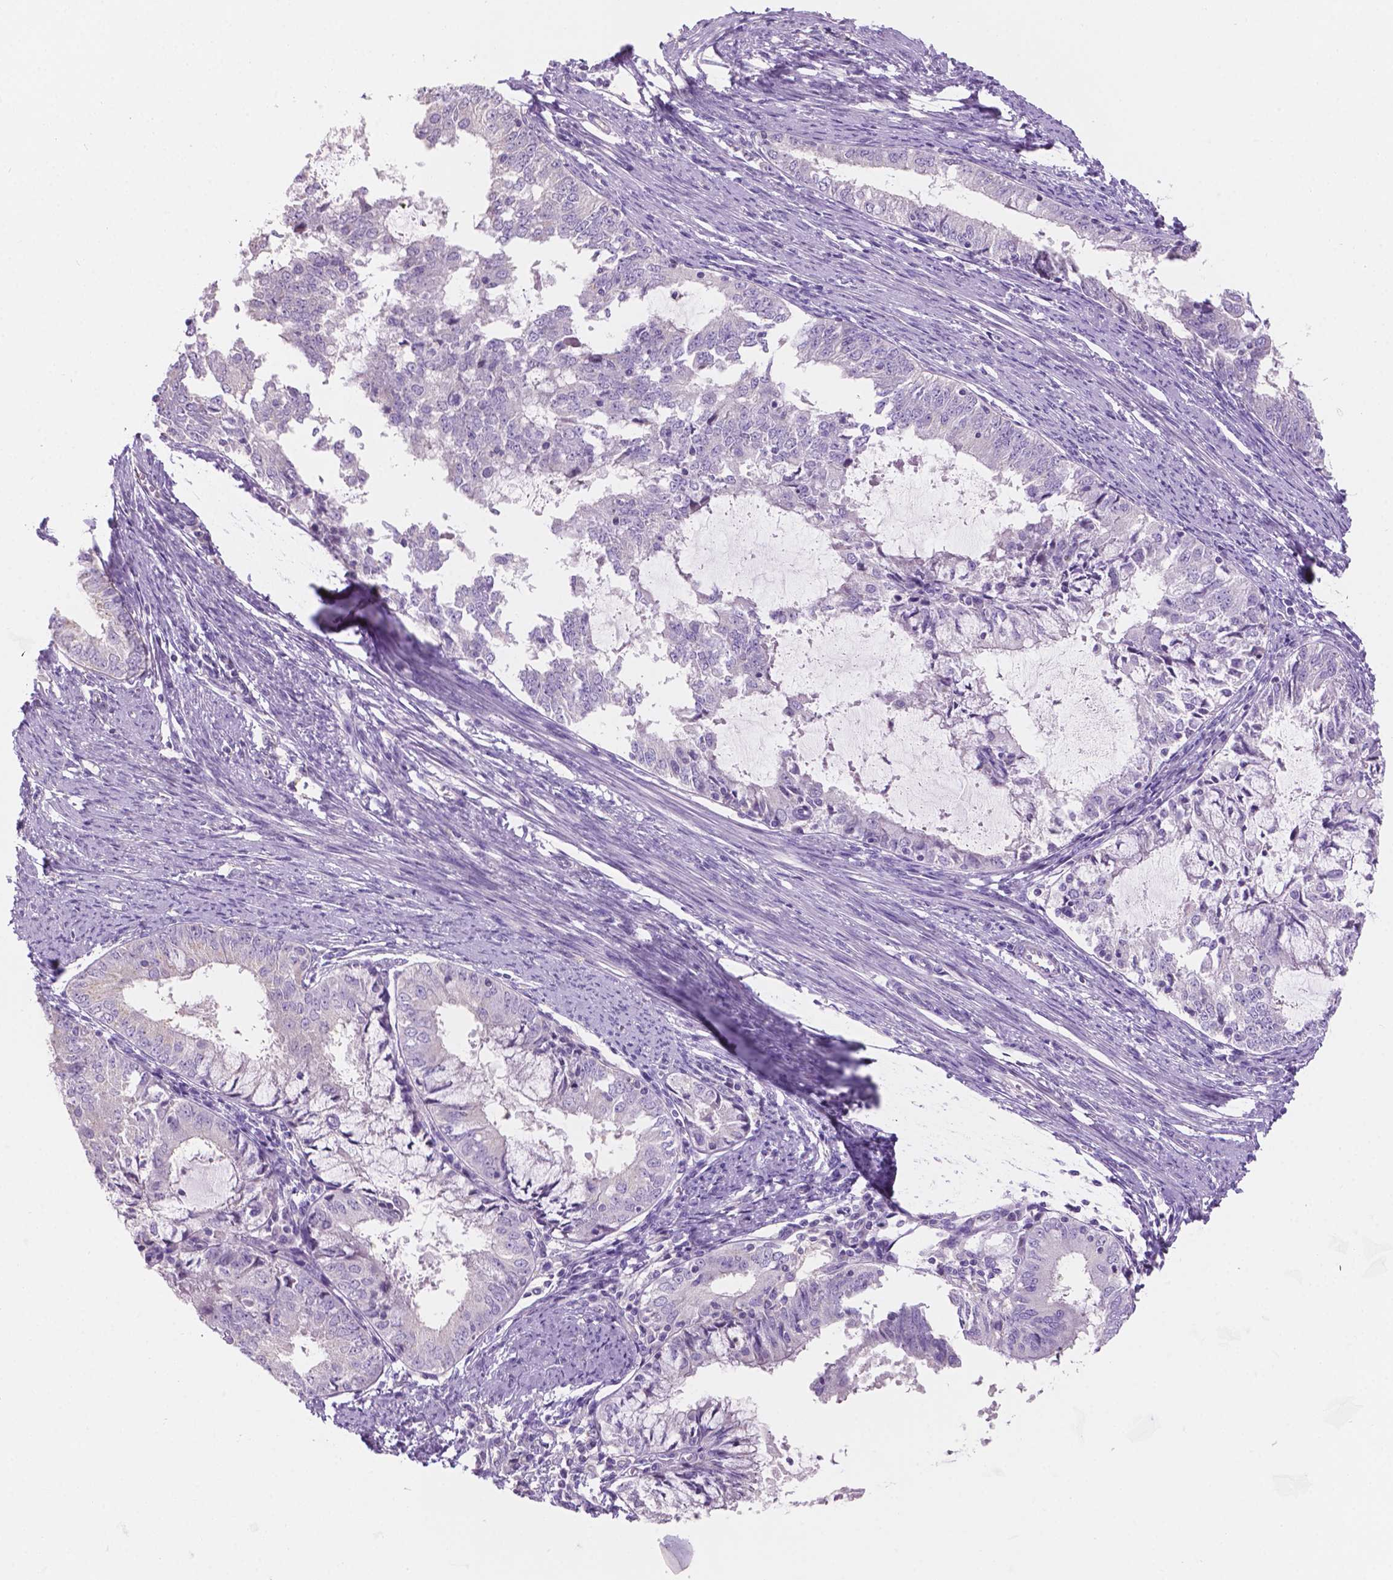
{"staining": {"intensity": "negative", "quantity": "none", "location": "none"}, "tissue": "endometrial cancer", "cell_type": "Tumor cells", "image_type": "cancer", "snomed": [{"axis": "morphology", "description": "Adenocarcinoma, NOS"}, {"axis": "topography", "description": "Endometrium"}], "caption": "Immunohistochemical staining of human endometrial cancer shows no significant positivity in tumor cells. (IHC, brightfield microscopy, high magnification).", "gene": "SBSN", "patient": {"sex": "female", "age": 57}}